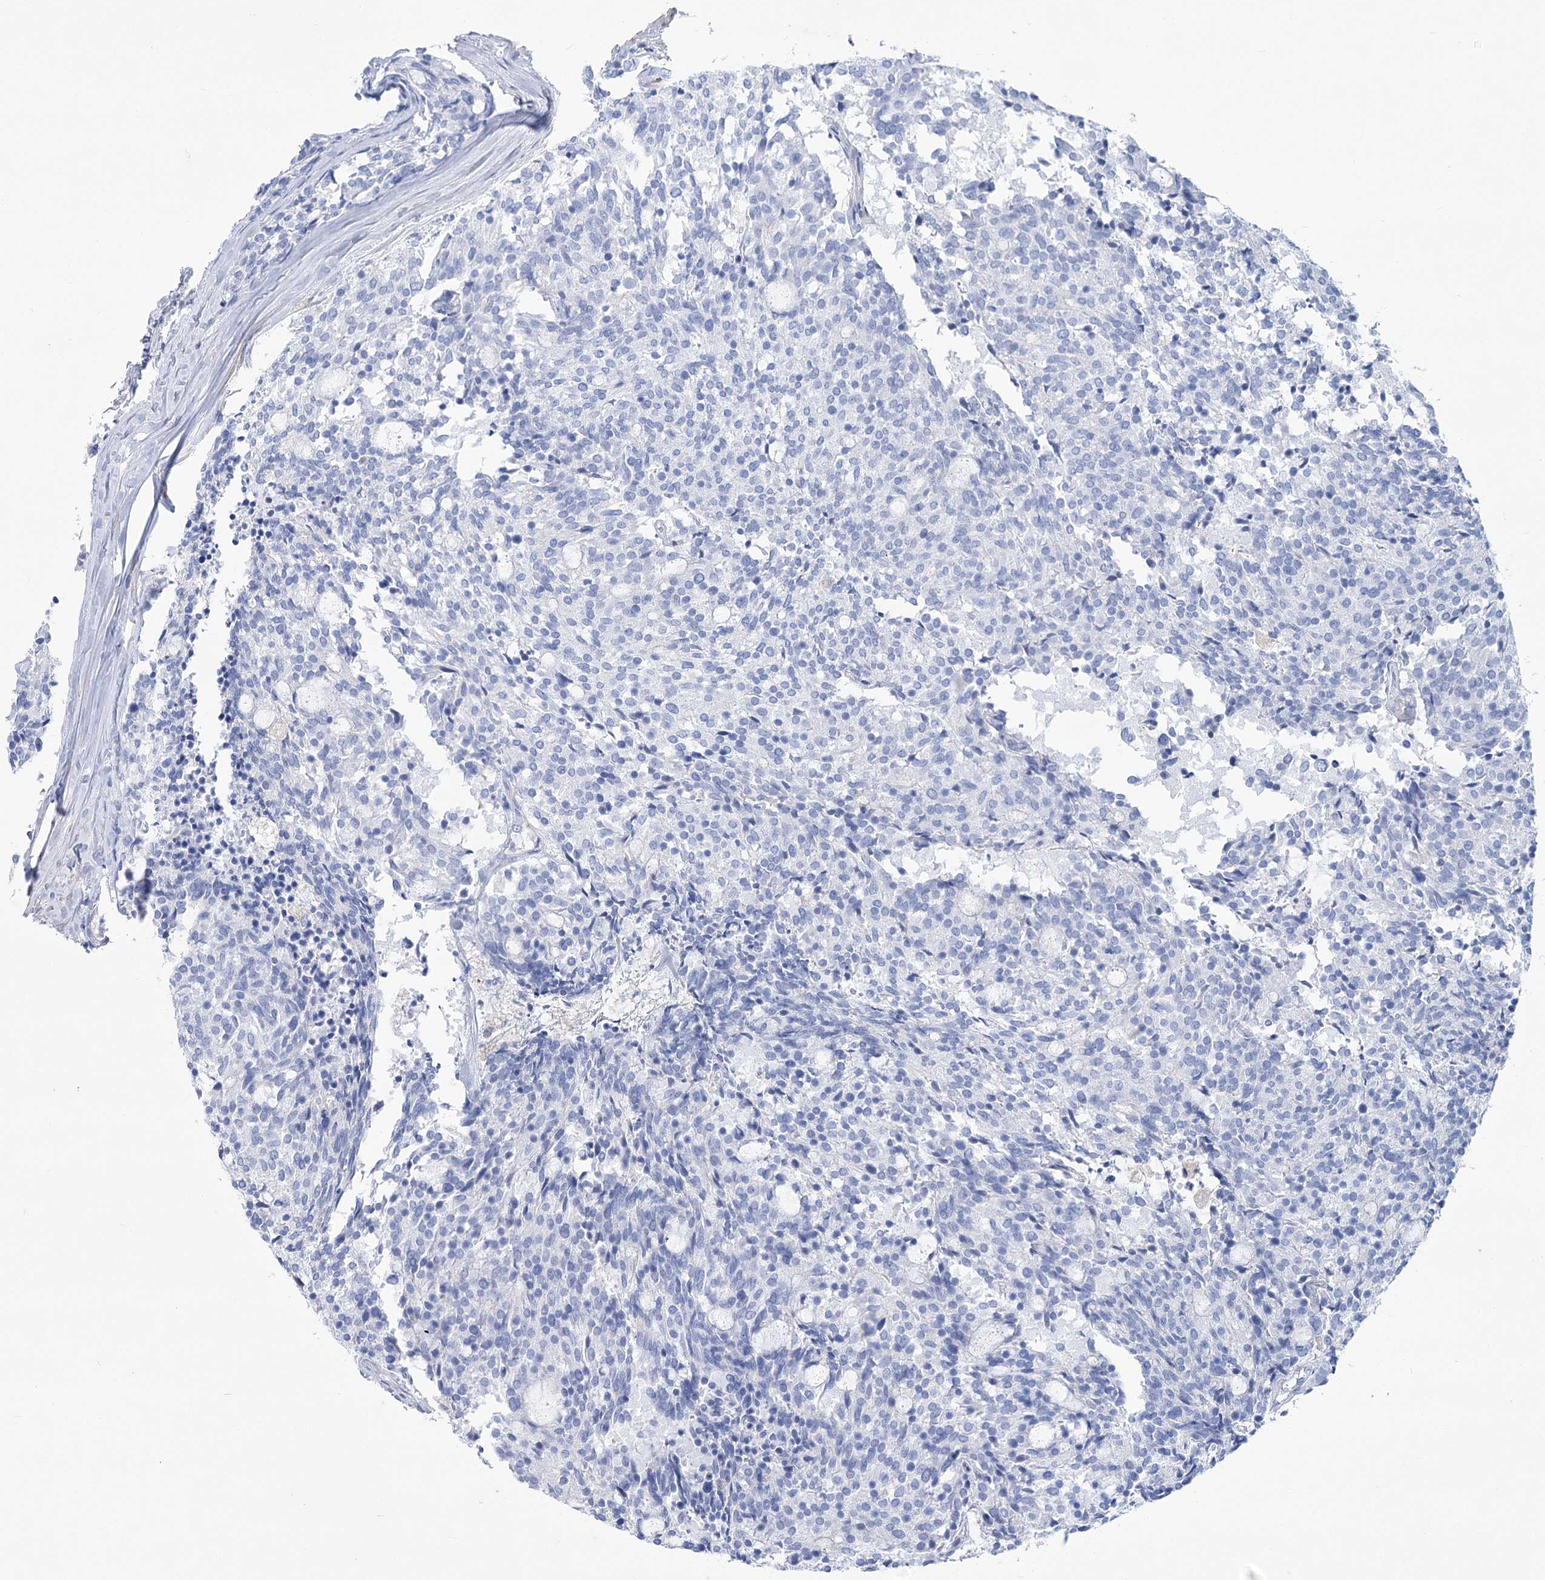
{"staining": {"intensity": "negative", "quantity": "none", "location": "none"}, "tissue": "carcinoid", "cell_type": "Tumor cells", "image_type": "cancer", "snomed": [{"axis": "morphology", "description": "Carcinoid, malignant, NOS"}, {"axis": "topography", "description": "Pancreas"}], "caption": "Immunohistochemistry (IHC) histopathology image of carcinoid (malignant) stained for a protein (brown), which exhibits no staining in tumor cells.", "gene": "PCDHA1", "patient": {"sex": "female", "age": 54}}